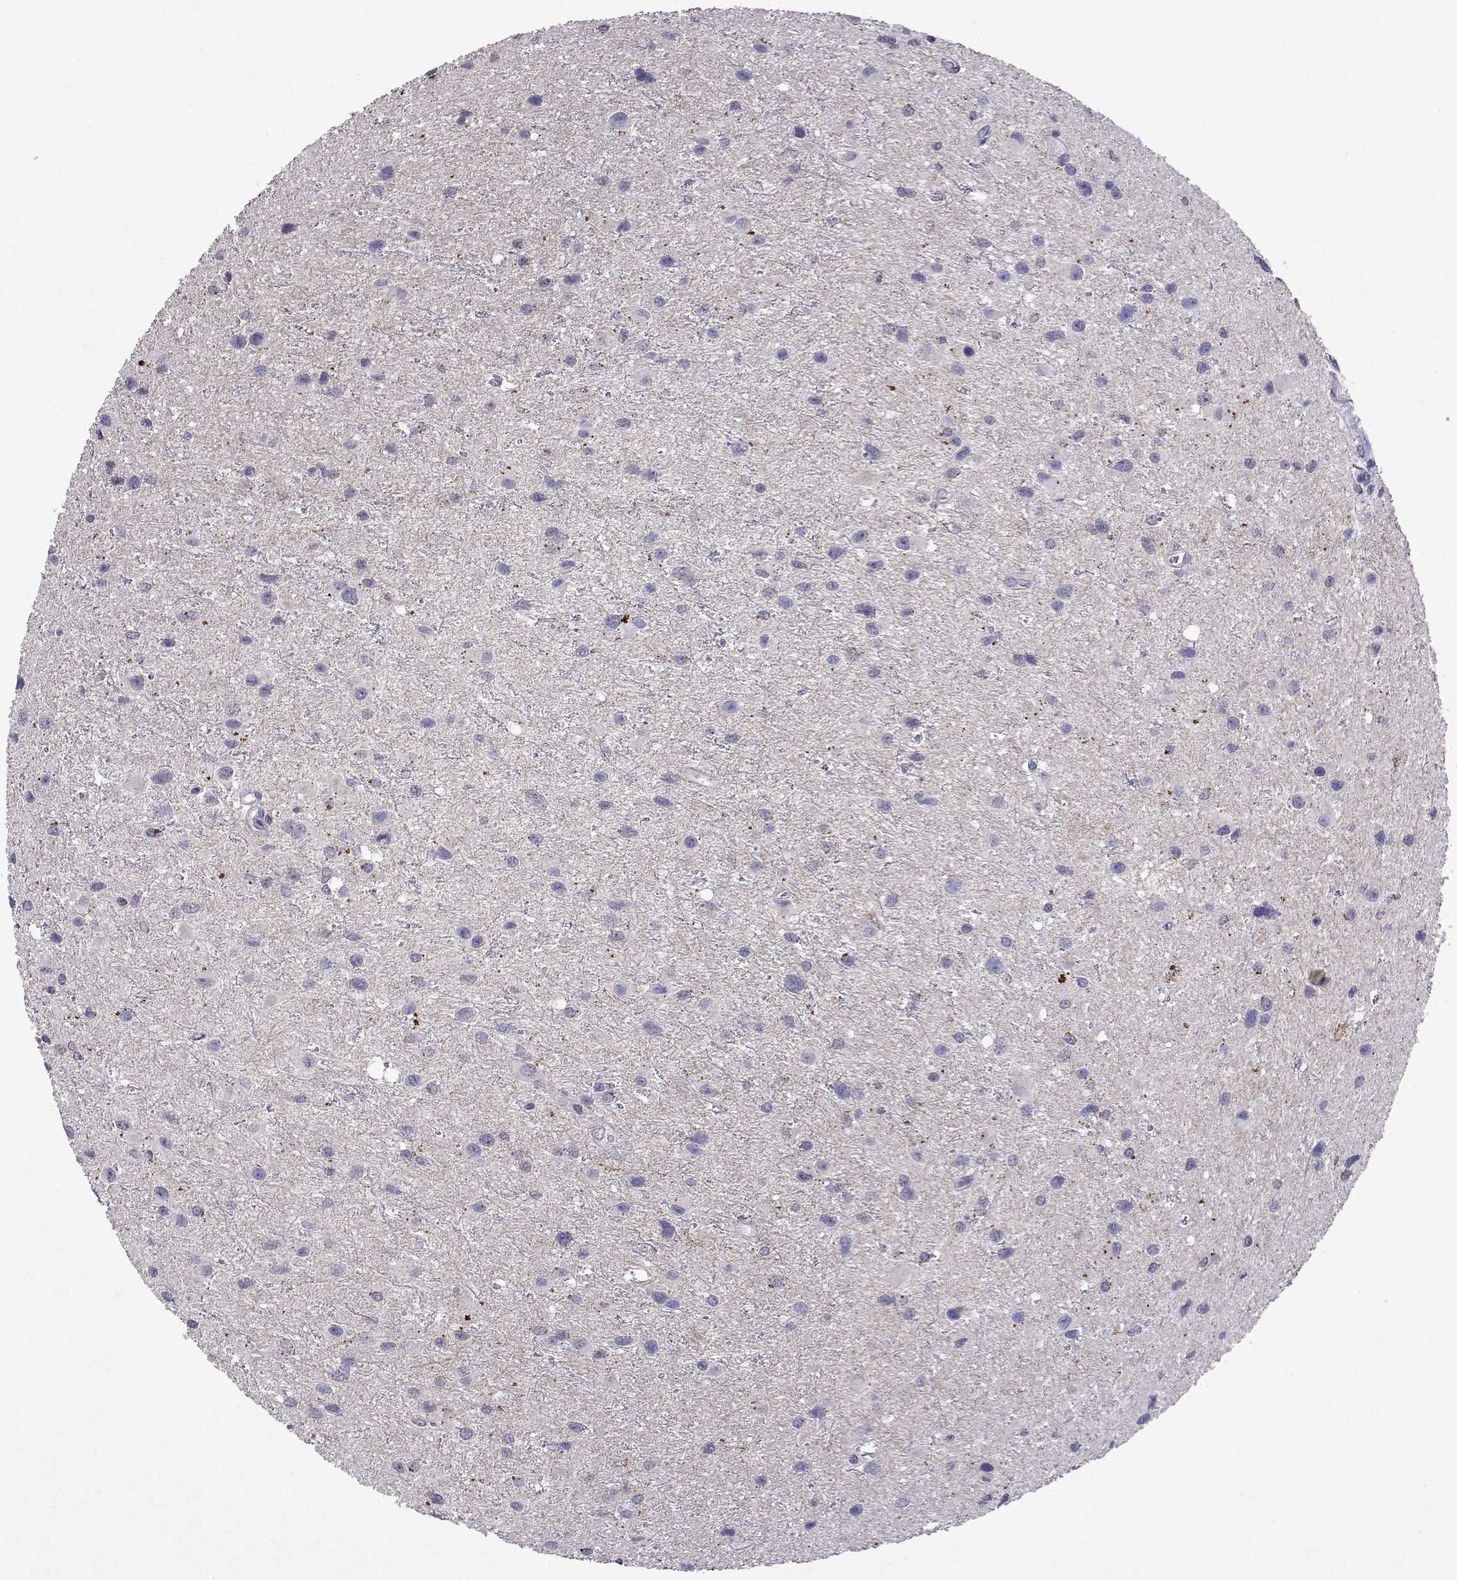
{"staining": {"intensity": "negative", "quantity": "none", "location": "none"}, "tissue": "glioma", "cell_type": "Tumor cells", "image_type": "cancer", "snomed": [{"axis": "morphology", "description": "Glioma, malignant, Low grade"}, {"axis": "topography", "description": "Brain"}], "caption": "A photomicrograph of human glioma is negative for staining in tumor cells.", "gene": "DUSP28", "patient": {"sex": "female", "age": 32}}